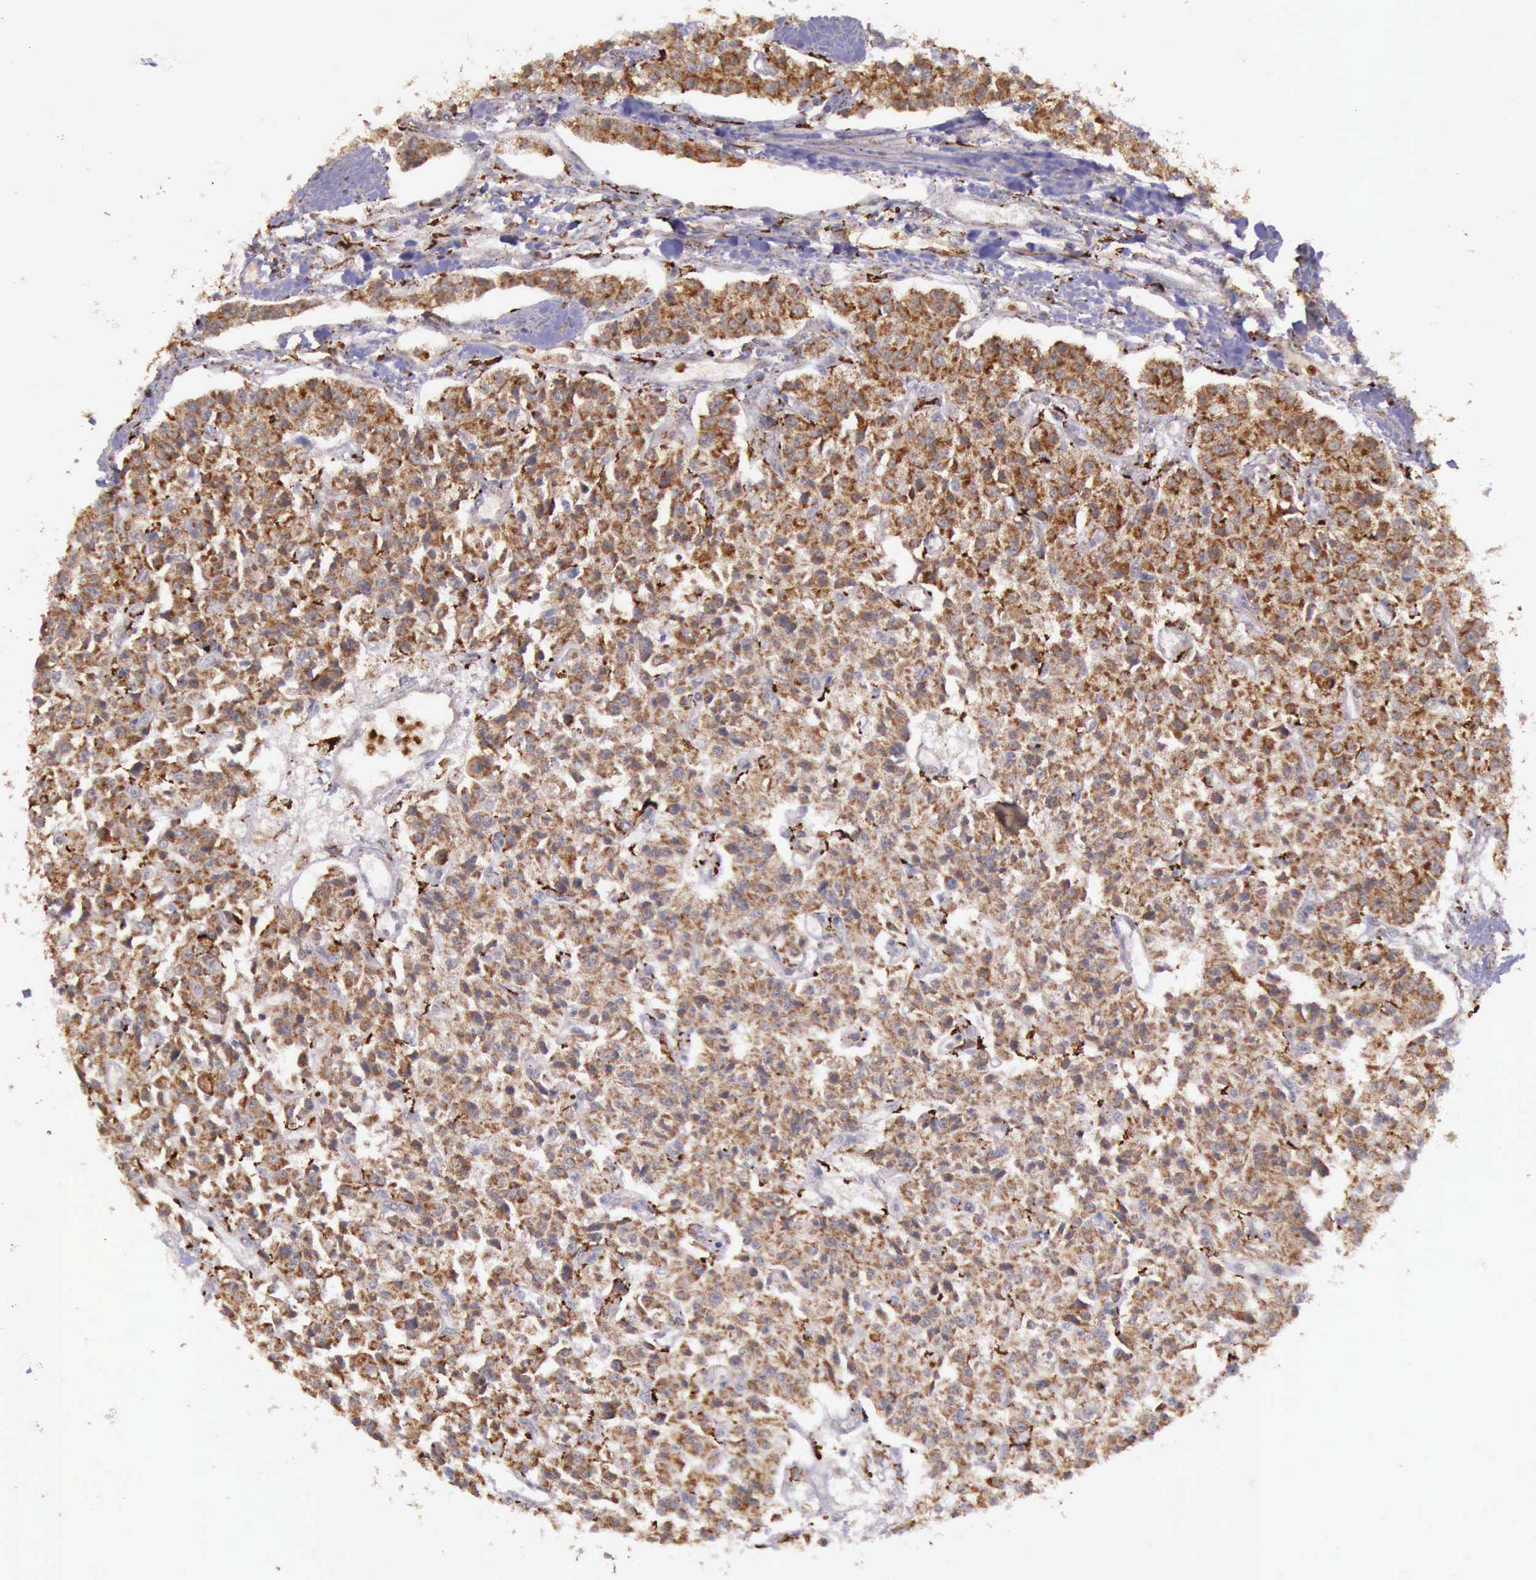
{"staining": {"intensity": "strong", "quantity": ">75%", "location": "cytoplasmic/membranous"}, "tissue": "carcinoid", "cell_type": "Tumor cells", "image_type": "cancer", "snomed": [{"axis": "morphology", "description": "Carcinoid, malignant, NOS"}, {"axis": "topography", "description": "Stomach"}], "caption": "This image exhibits IHC staining of carcinoid (malignant), with high strong cytoplasmic/membranous expression in approximately >75% of tumor cells.", "gene": "ARMCX3", "patient": {"sex": "female", "age": 76}}